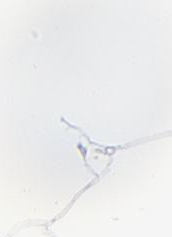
{"staining": {"intensity": "negative", "quantity": "none", "location": "none"}, "tissue": "adipose tissue", "cell_type": "Adipocytes", "image_type": "normal", "snomed": [{"axis": "morphology", "description": "Normal tissue, NOS"}, {"axis": "morphology", "description": "Duct carcinoma"}, {"axis": "topography", "description": "Breast"}, {"axis": "topography", "description": "Adipose tissue"}], "caption": "An immunohistochemistry (IHC) image of unremarkable adipose tissue is shown. There is no staining in adipocytes of adipose tissue. (DAB immunohistochemistry with hematoxylin counter stain).", "gene": "CD180", "patient": {"sex": "female", "age": 37}}